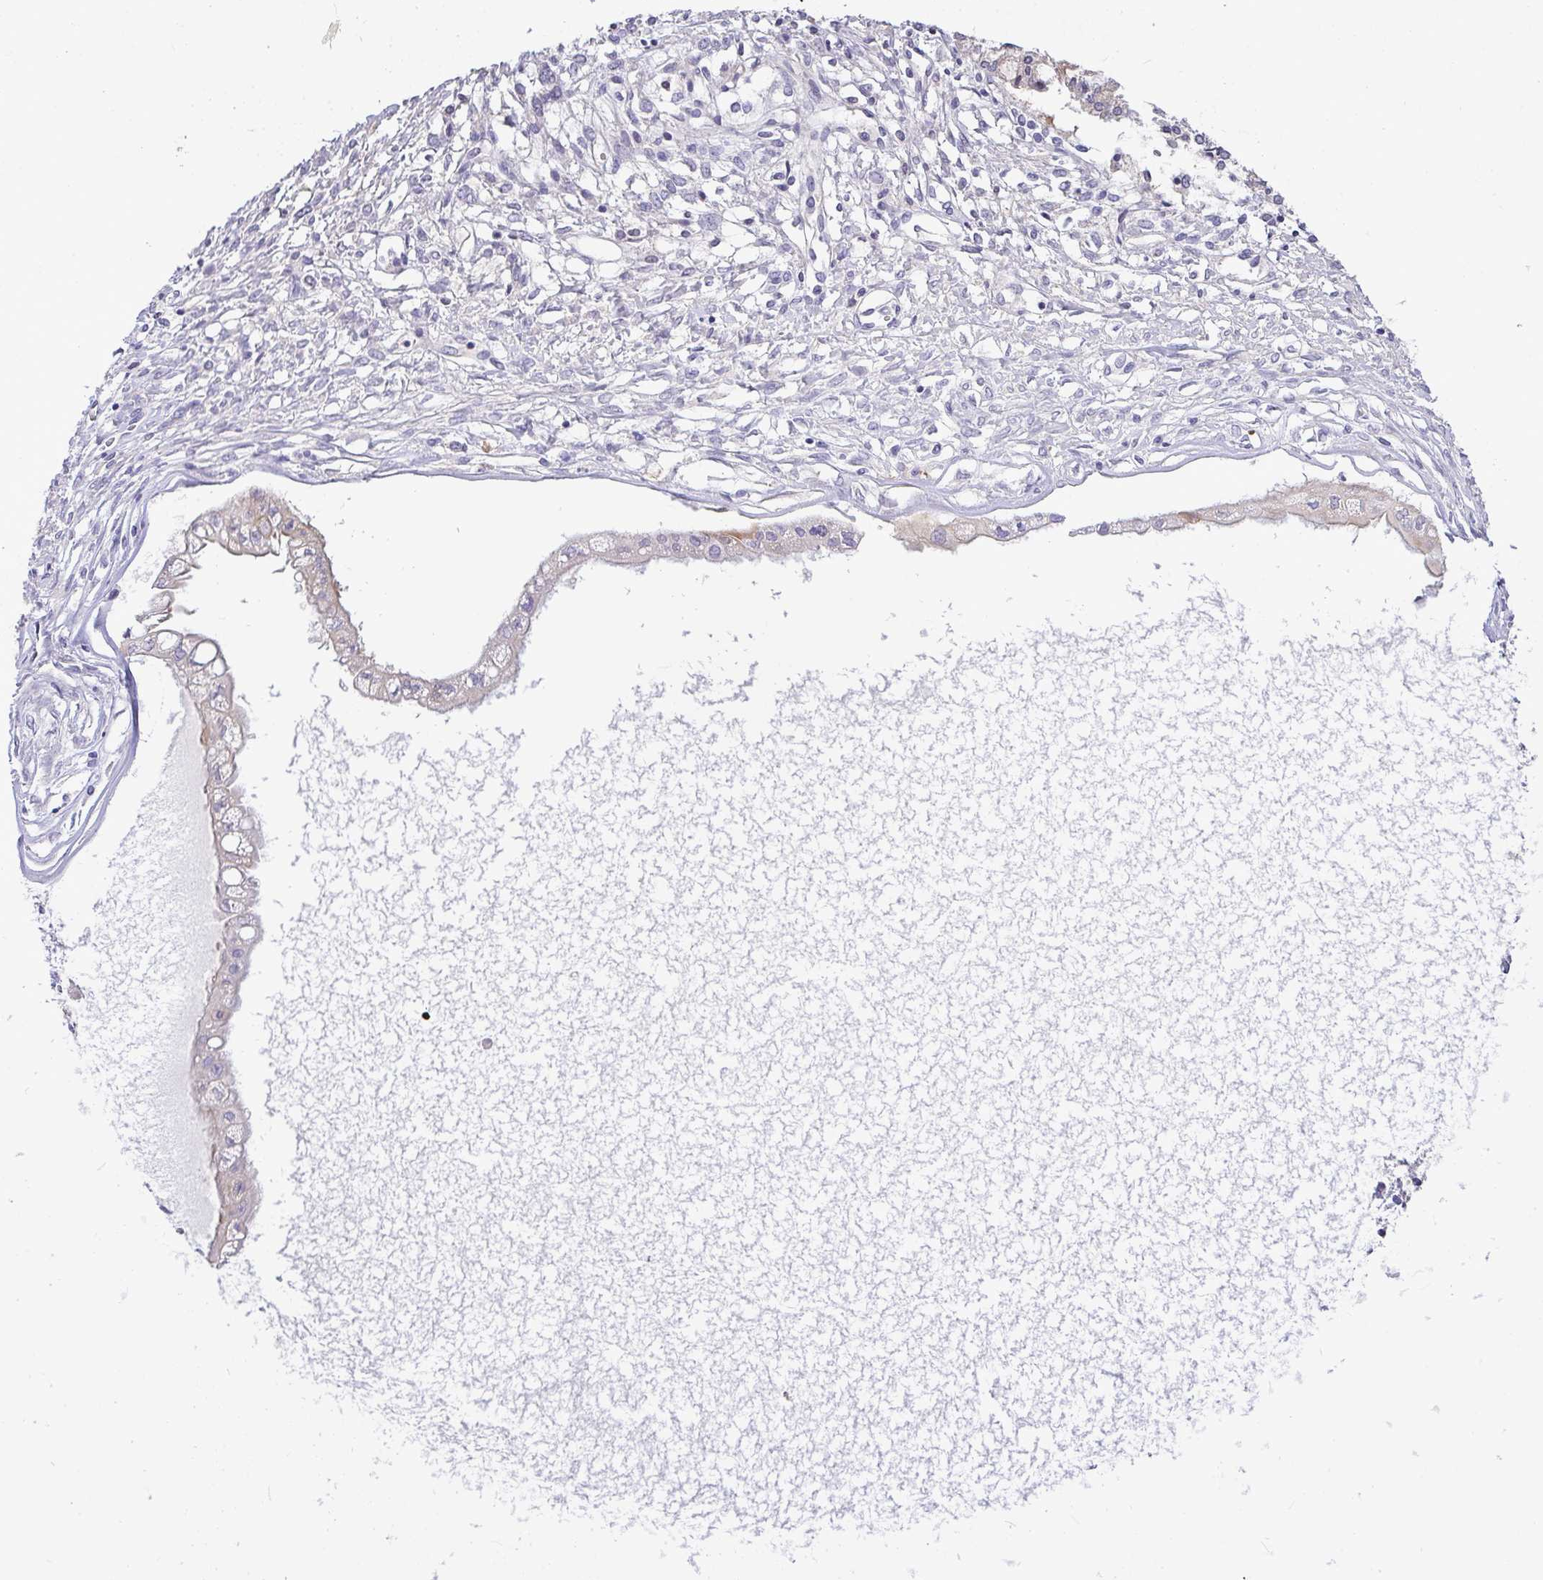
{"staining": {"intensity": "negative", "quantity": "none", "location": "none"}, "tissue": "ovarian cancer", "cell_type": "Tumor cells", "image_type": "cancer", "snomed": [{"axis": "morphology", "description": "Cystadenocarcinoma, mucinous, NOS"}, {"axis": "topography", "description": "Ovary"}], "caption": "Protein analysis of ovarian cancer (mucinous cystadenocarcinoma) exhibits no significant positivity in tumor cells.", "gene": "MOCS1", "patient": {"sex": "female", "age": 34}}